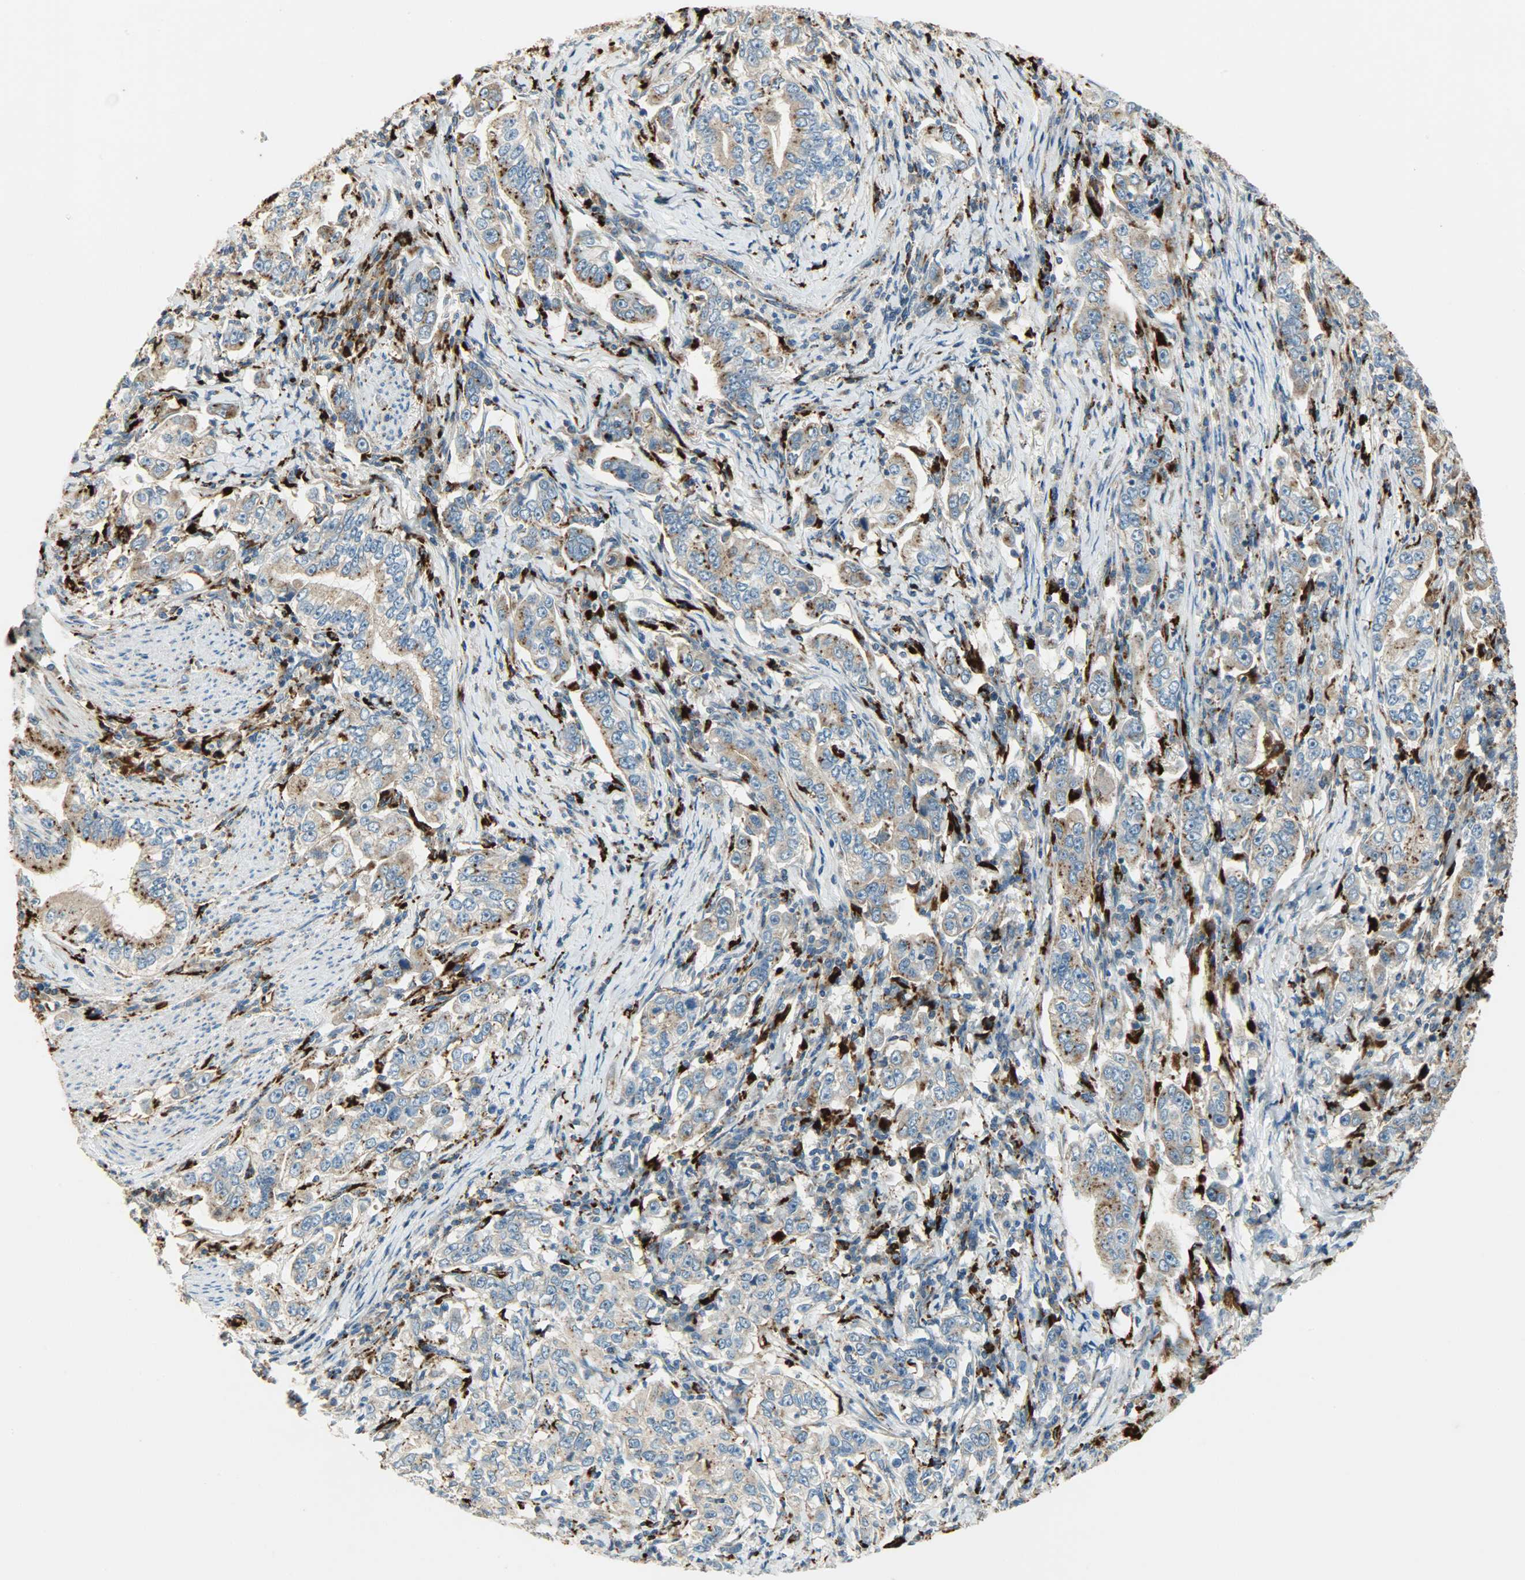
{"staining": {"intensity": "weak", "quantity": ">75%", "location": "cytoplasmic/membranous"}, "tissue": "stomach cancer", "cell_type": "Tumor cells", "image_type": "cancer", "snomed": [{"axis": "morphology", "description": "Adenocarcinoma, NOS"}, {"axis": "topography", "description": "Stomach, lower"}], "caption": "Adenocarcinoma (stomach) stained with DAB (3,3'-diaminobenzidine) IHC shows low levels of weak cytoplasmic/membranous expression in approximately >75% of tumor cells.", "gene": "ASAH1", "patient": {"sex": "female", "age": 72}}